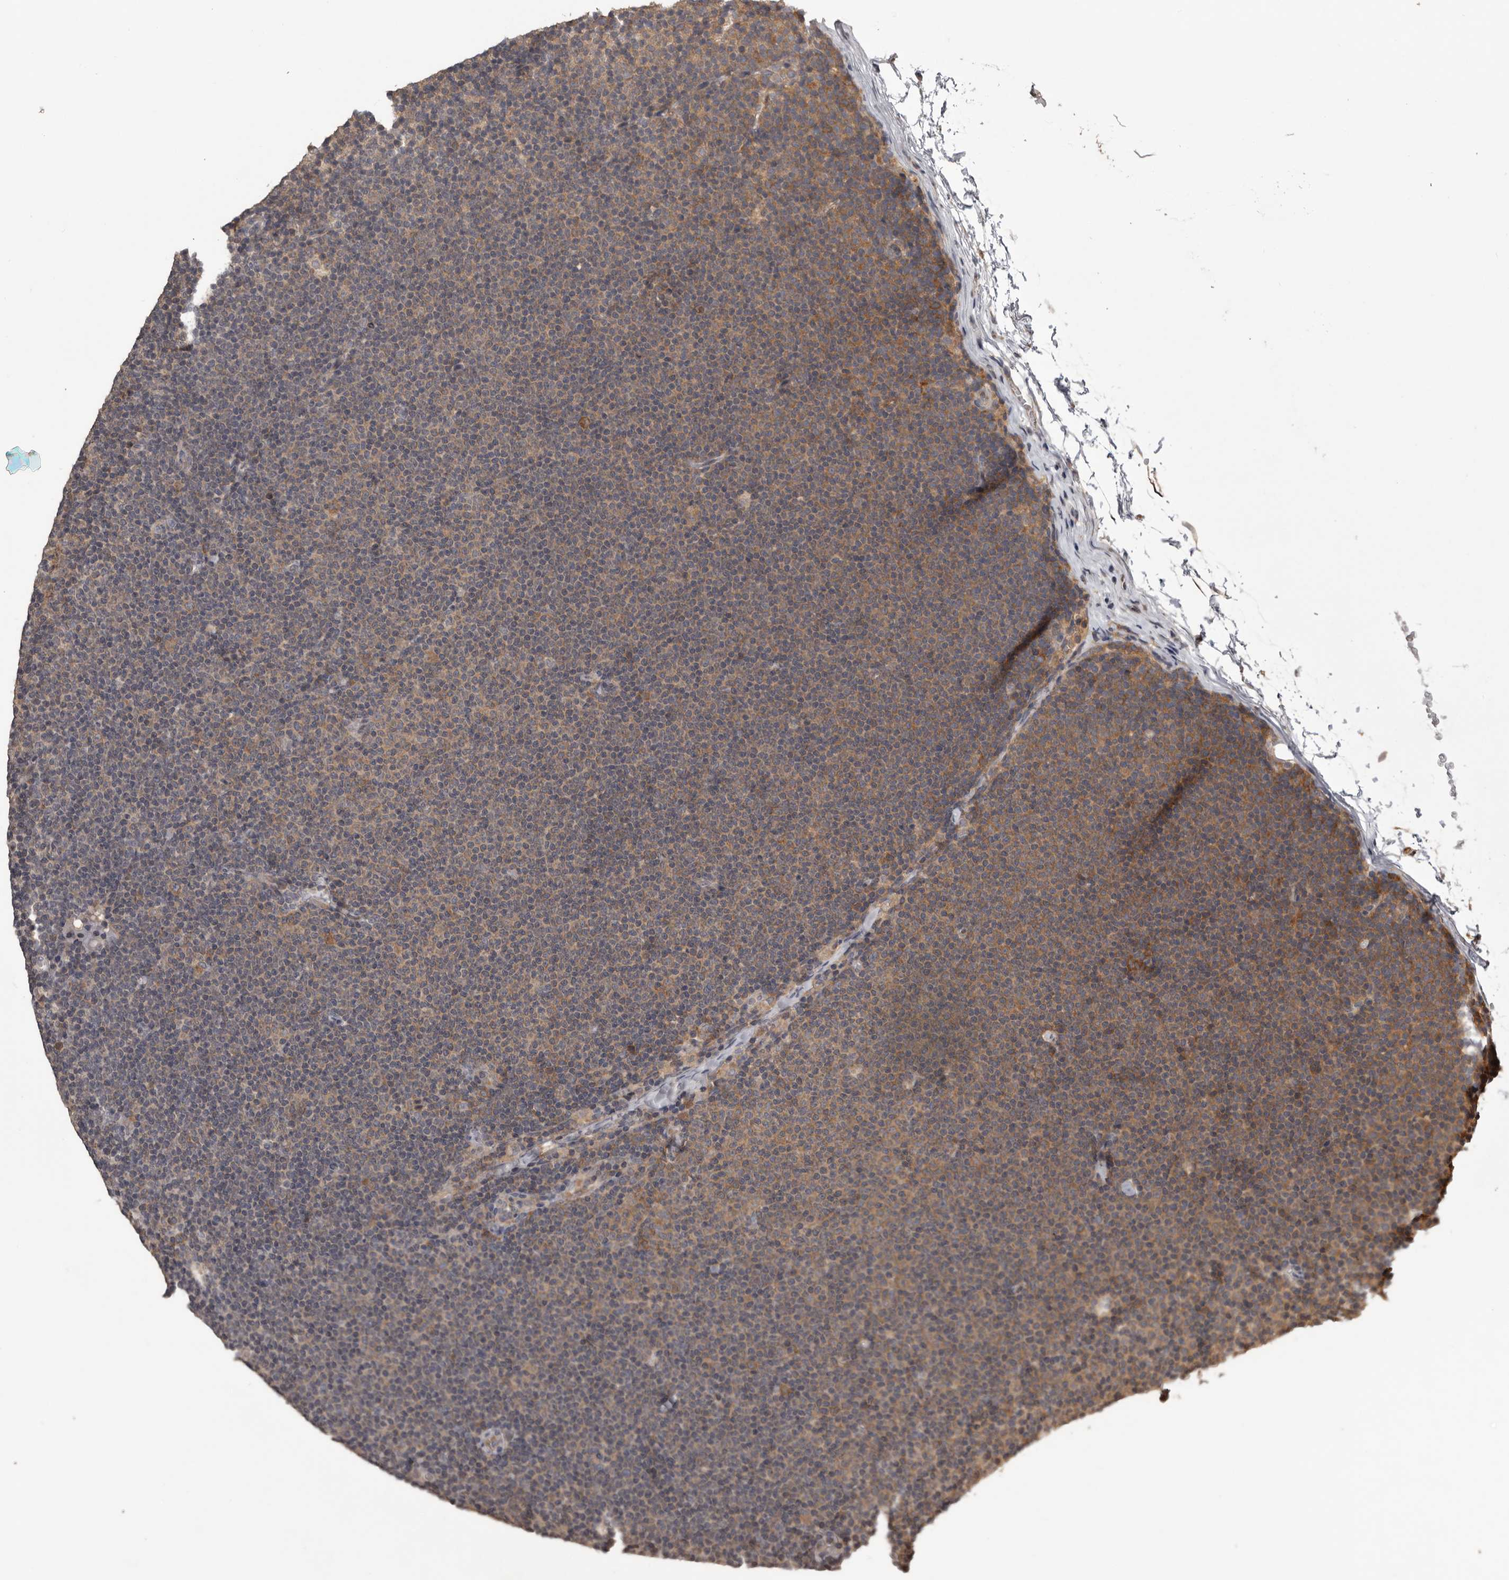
{"staining": {"intensity": "moderate", "quantity": ">75%", "location": "cytoplasmic/membranous"}, "tissue": "lymphoma", "cell_type": "Tumor cells", "image_type": "cancer", "snomed": [{"axis": "morphology", "description": "Malignant lymphoma, non-Hodgkin's type, Low grade"}, {"axis": "topography", "description": "Lymph node"}], "caption": "Immunohistochemistry of human lymphoma shows medium levels of moderate cytoplasmic/membranous expression in approximately >75% of tumor cells. Using DAB (3,3'-diaminobenzidine) (brown) and hematoxylin (blue) stains, captured at high magnification using brightfield microscopy.", "gene": "DARS1", "patient": {"sex": "female", "age": 53}}